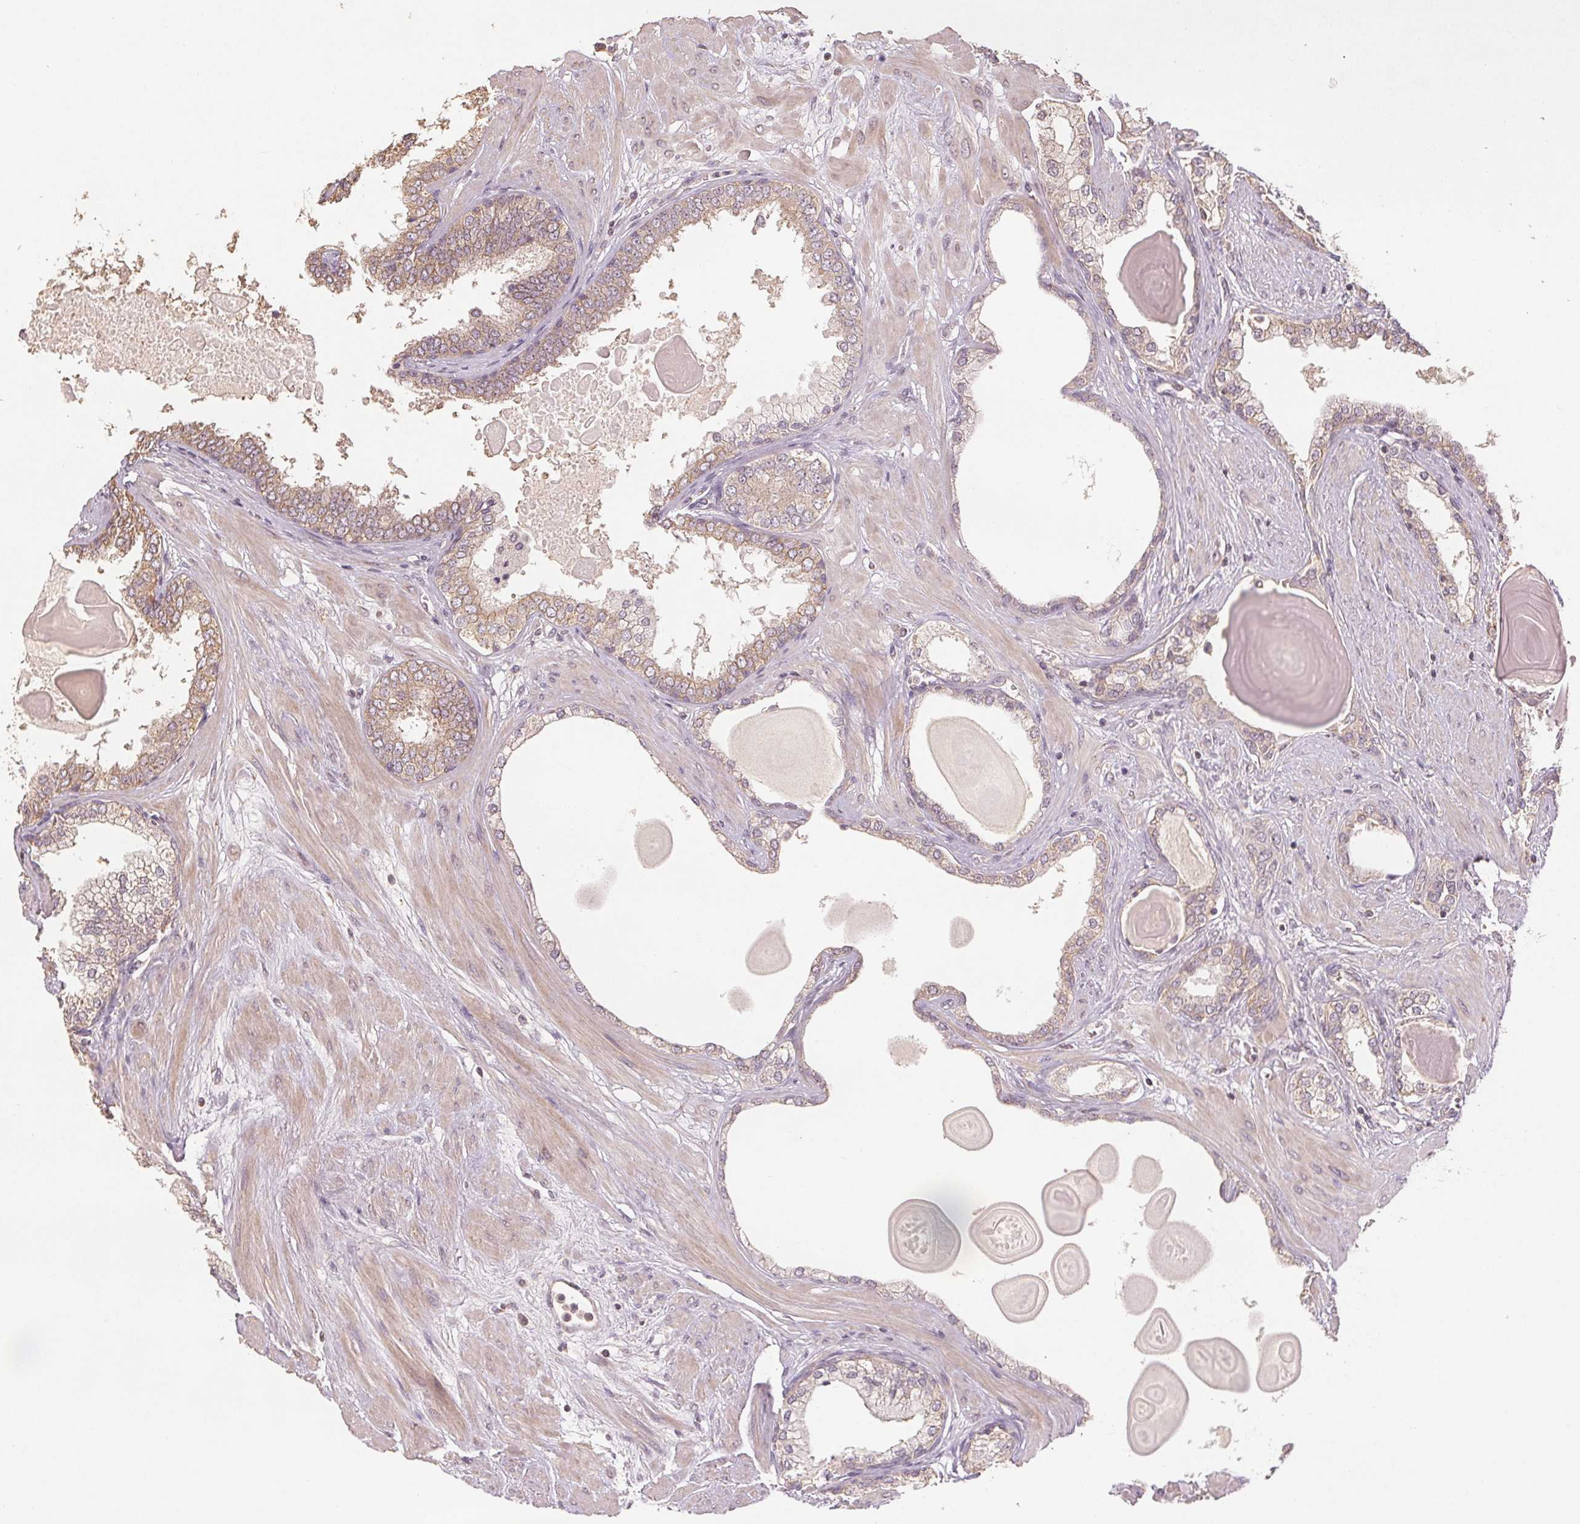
{"staining": {"intensity": "weak", "quantity": "<25%", "location": "cytoplasmic/membranous"}, "tissue": "prostate cancer", "cell_type": "Tumor cells", "image_type": "cancer", "snomed": [{"axis": "morphology", "description": "Adenocarcinoma, Low grade"}, {"axis": "topography", "description": "Prostate"}], "caption": "This is an IHC image of prostate cancer (adenocarcinoma (low-grade)). There is no expression in tumor cells.", "gene": "COX14", "patient": {"sex": "male", "age": 64}}